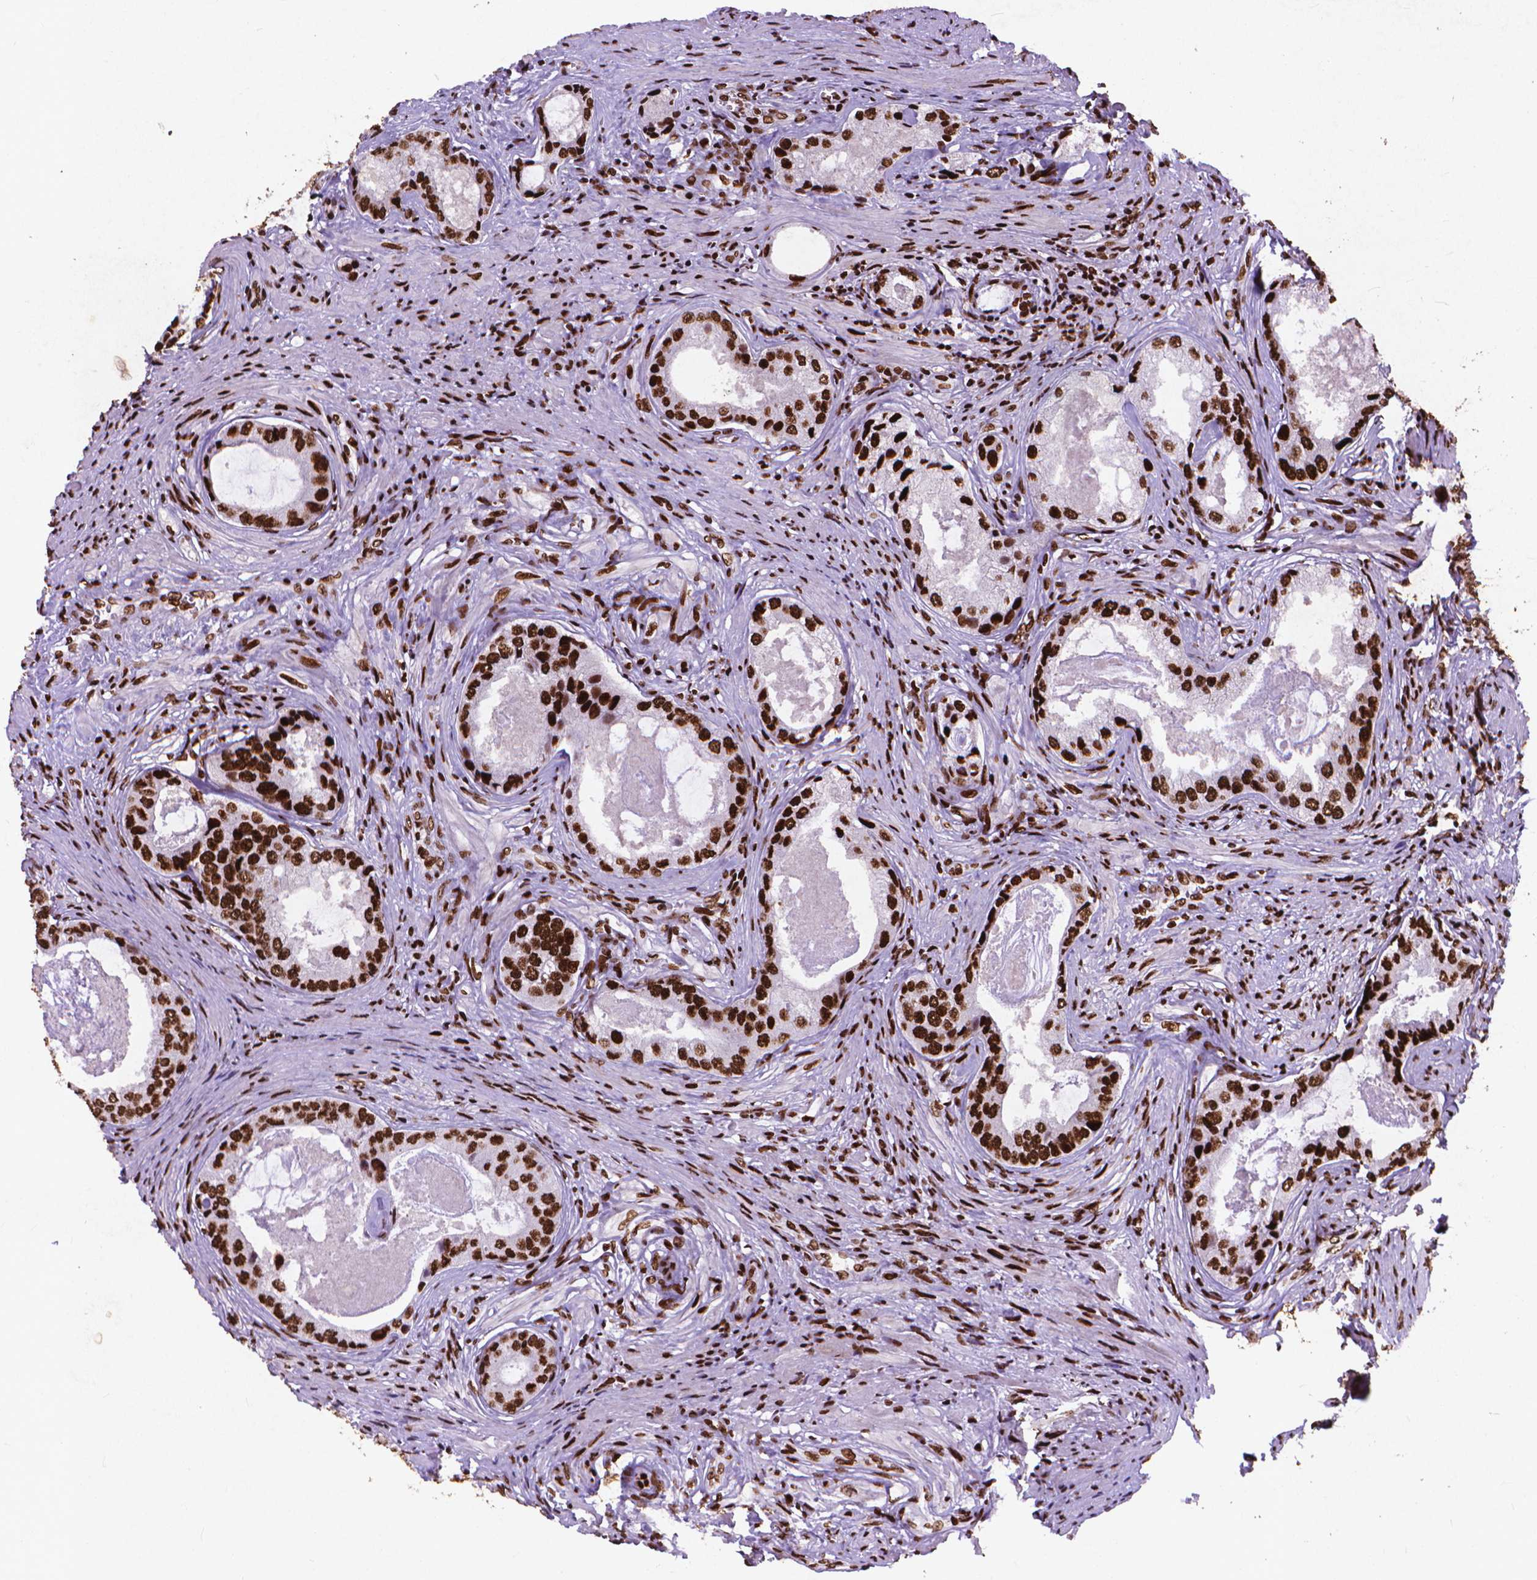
{"staining": {"intensity": "strong", "quantity": ">75%", "location": "nuclear"}, "tissue": "prostate cancer", "cell_type": "Tumor cells", "image_type": "cancer", "snomed": [{"axis": "morphology", "description": "Adenocarcinoma, Low grade"}, {"axis": "topography", "description": "Prostate"}], "caption": "A high-resolution micrograph shows immunohistochemistry staining of low-grade adenocarcinoma (prostate), which shows strong nuclear expression in approximately >75% of tumor cells.", "gene": "CITED2", "patient": {"sex": "male", "age": 68}}